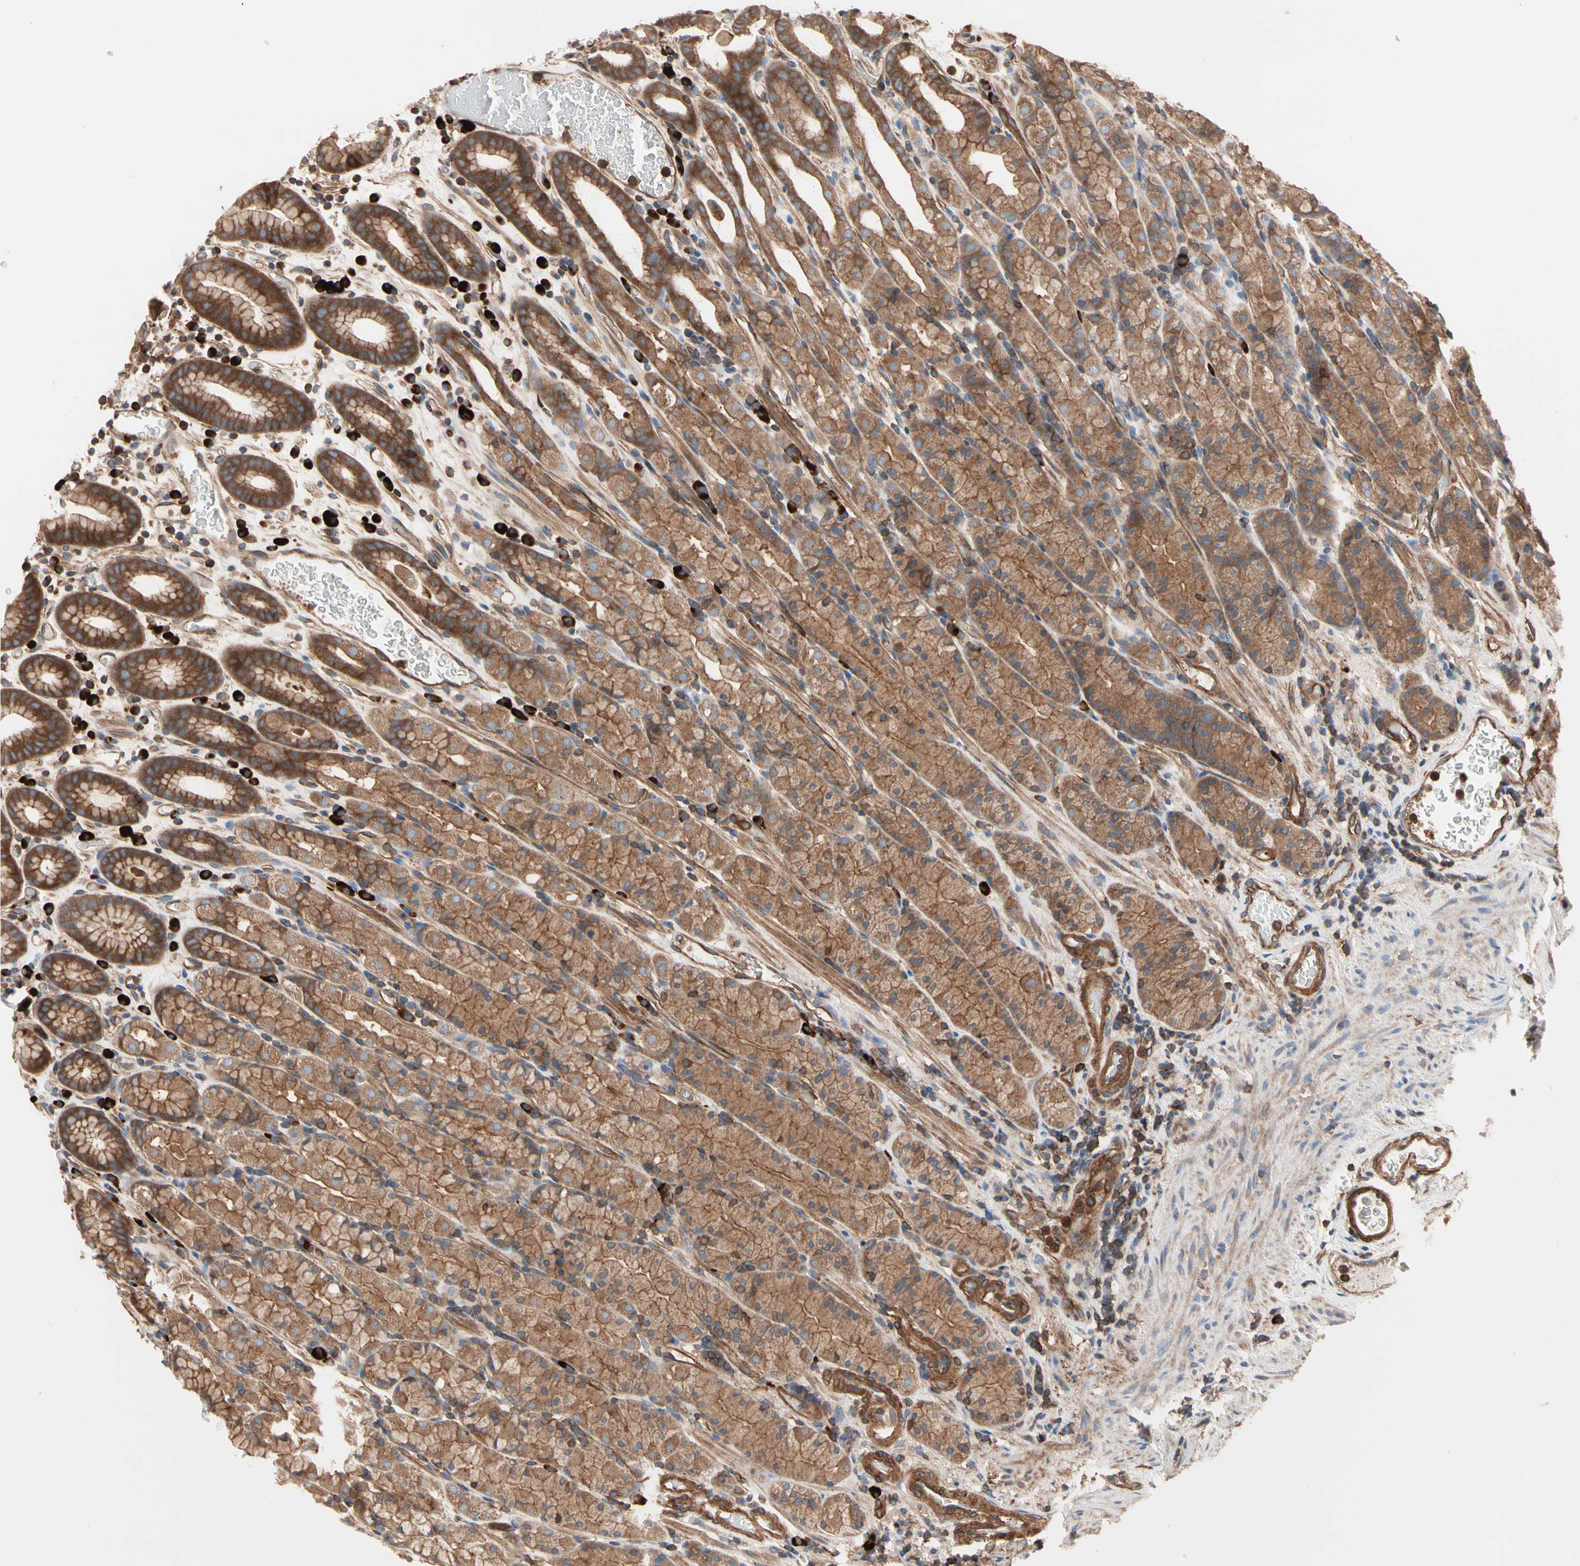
{"staining": {"intensity": "moderate", "quantity": ">75%", "location": "cytoplasmic/membranous"}, "tissue": "stomach", "cell_type": "Glandular cells", "image_type": "normal", "snomed": [{"axis": "morphology", "description": "Normal tissue, NOS"}, {"axis": "topography", "description": "Stomach, upper"}], "caption": "Protein analysis of unremarkable stomach shows moderate cytoplasmic/membranous positivity in approximately >75% of glandular cells.", "gene": "ROCK1", "patient": {"sex": "male", "age": 68}}